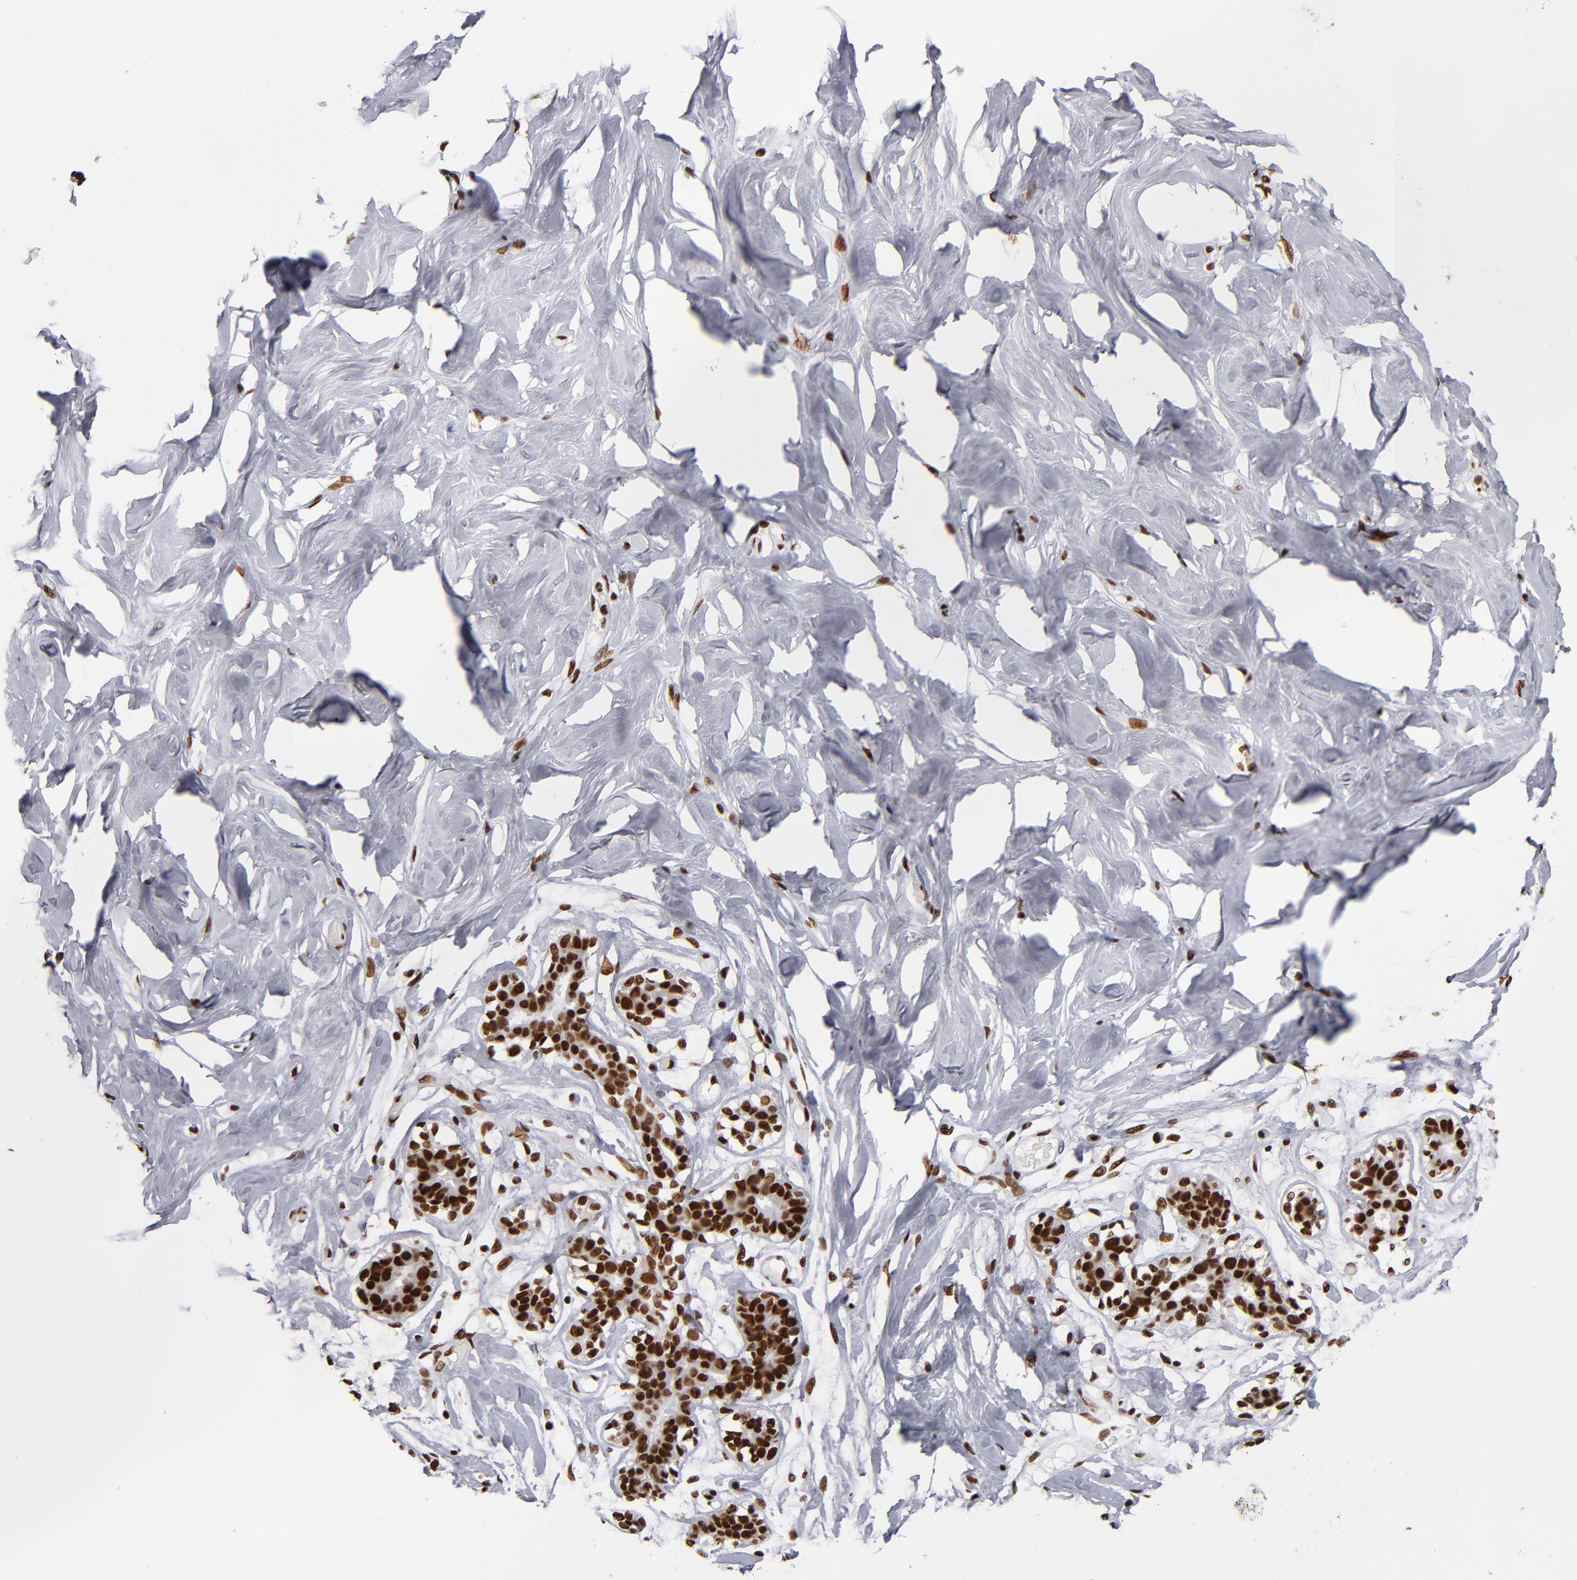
{"staining": {"intensity": "strong", "quantity": "25%-75%", "location": "nuclear"}, "tissue": "breast", "cell_type": "Adipocytes", "image_type": "normal", "snomed": [{"axis": "morphology", "description": "Normal tissue, NOS"}, {"axis": "topography", "description": "Breast"}, {"axis": "topography", "description": "Soft tissue"}], "caption": "Protein staining by IHC shows strong nuclear expression in about 25%-75% of adipocytes in unremarkable breast. (brown staining indicates protein expression, while blue staining denotes nuclei).", "gene": "MRE11", "patient": {"sex": "female", "age": 25}}